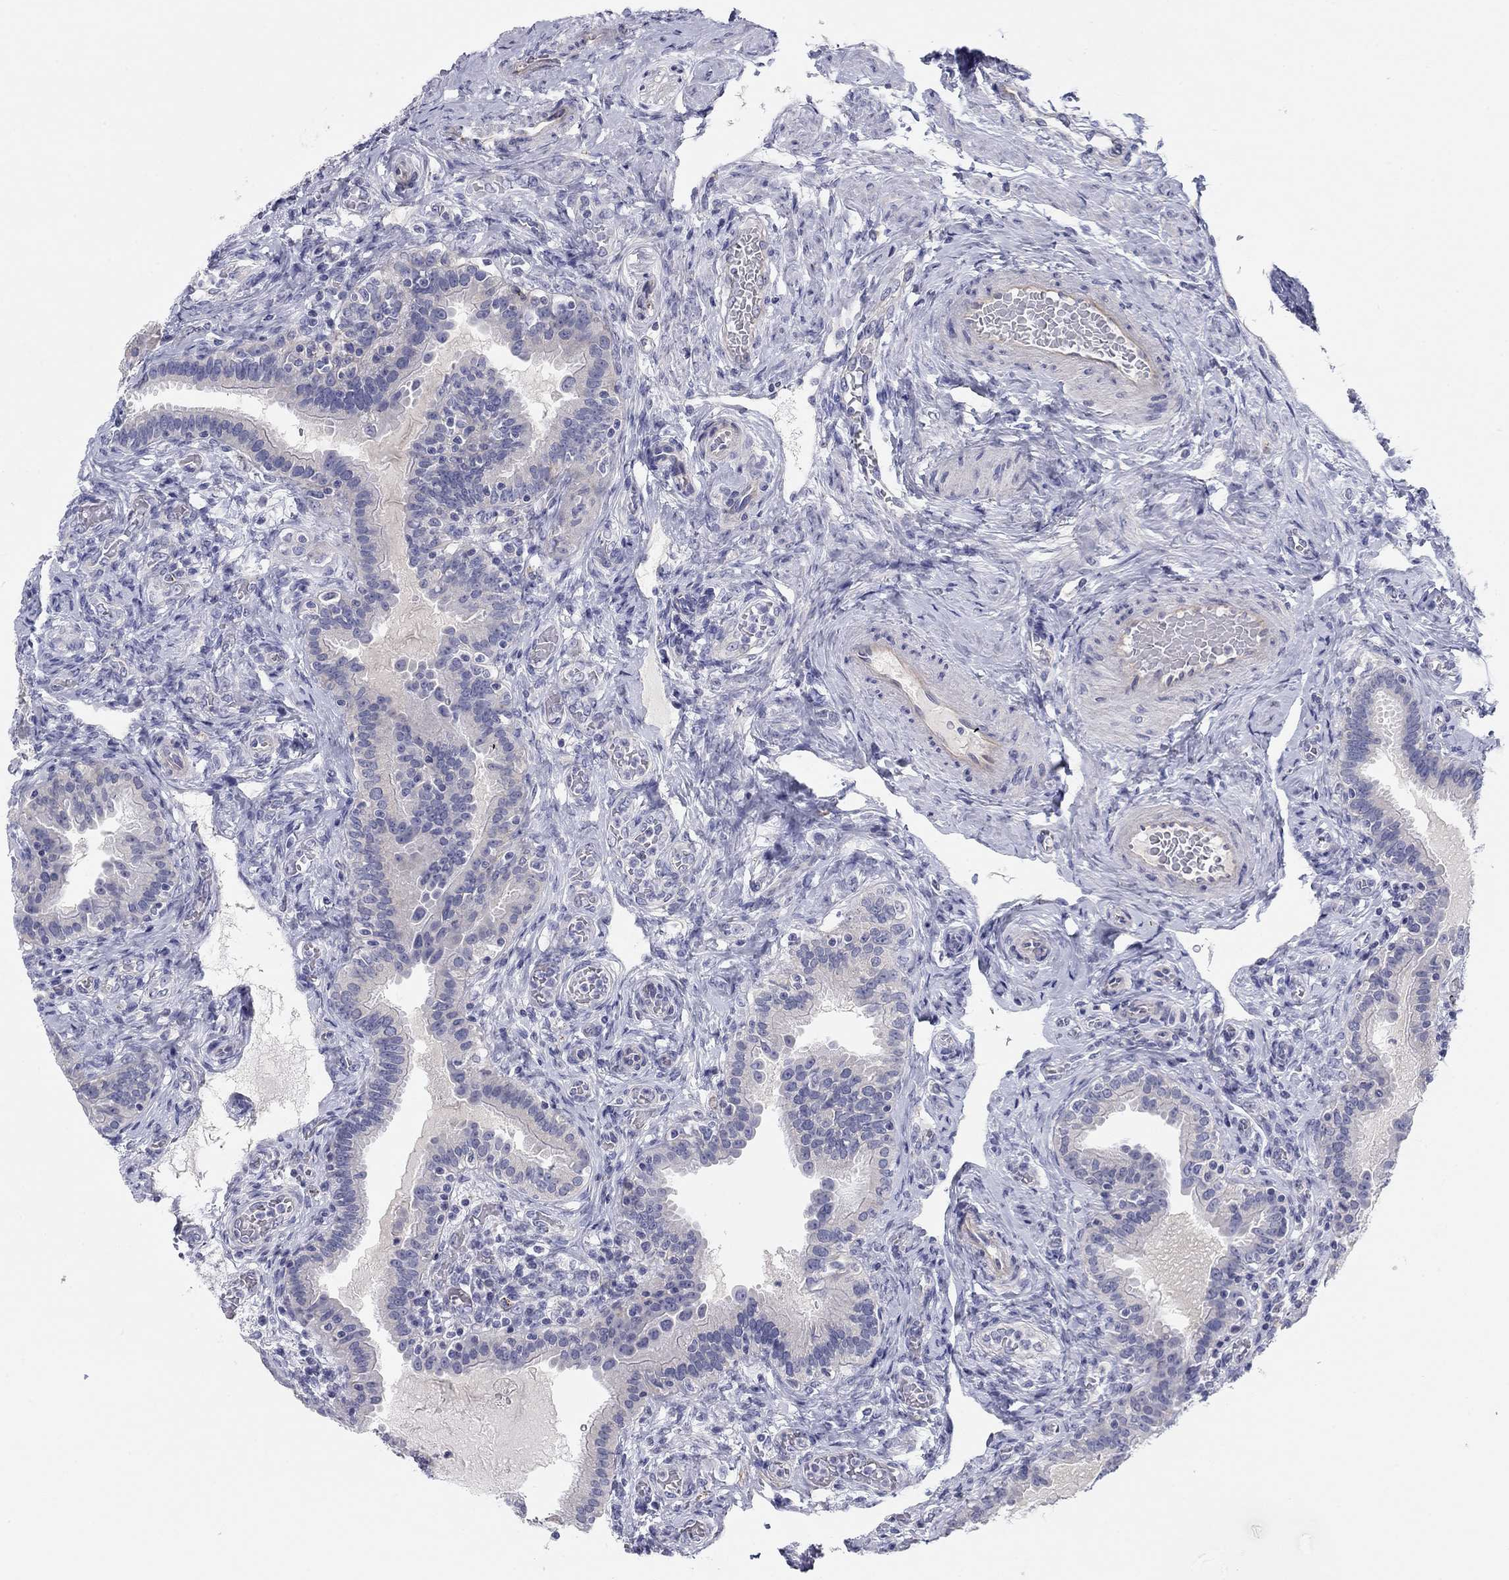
{"staining": {"intensity": "negative", "quantity": "none", "location": "none"}, "tissue": "fallopian tube", "cell_type": "Glandular cells", "image_type": "normal", "snomed": [{"axis": "morphology", "description": "Normal tissue, NOS"}, {"axis": "topography", "description": "Fallopian tube"}, {"axis": "topography", "description": "Ovary"}], "caption": "Glandular cells show no significant protein positivity in normal fallopian tube. The staining was performed using DAB (3,3'-diaminobenzidine) to visualize the protein expression in brown, while the nuclei were stained in blue with hematoxylin (Magnification: 20x).", "gene": "SEPTIN3", "patient": {"sex": "female", "age": 41}}